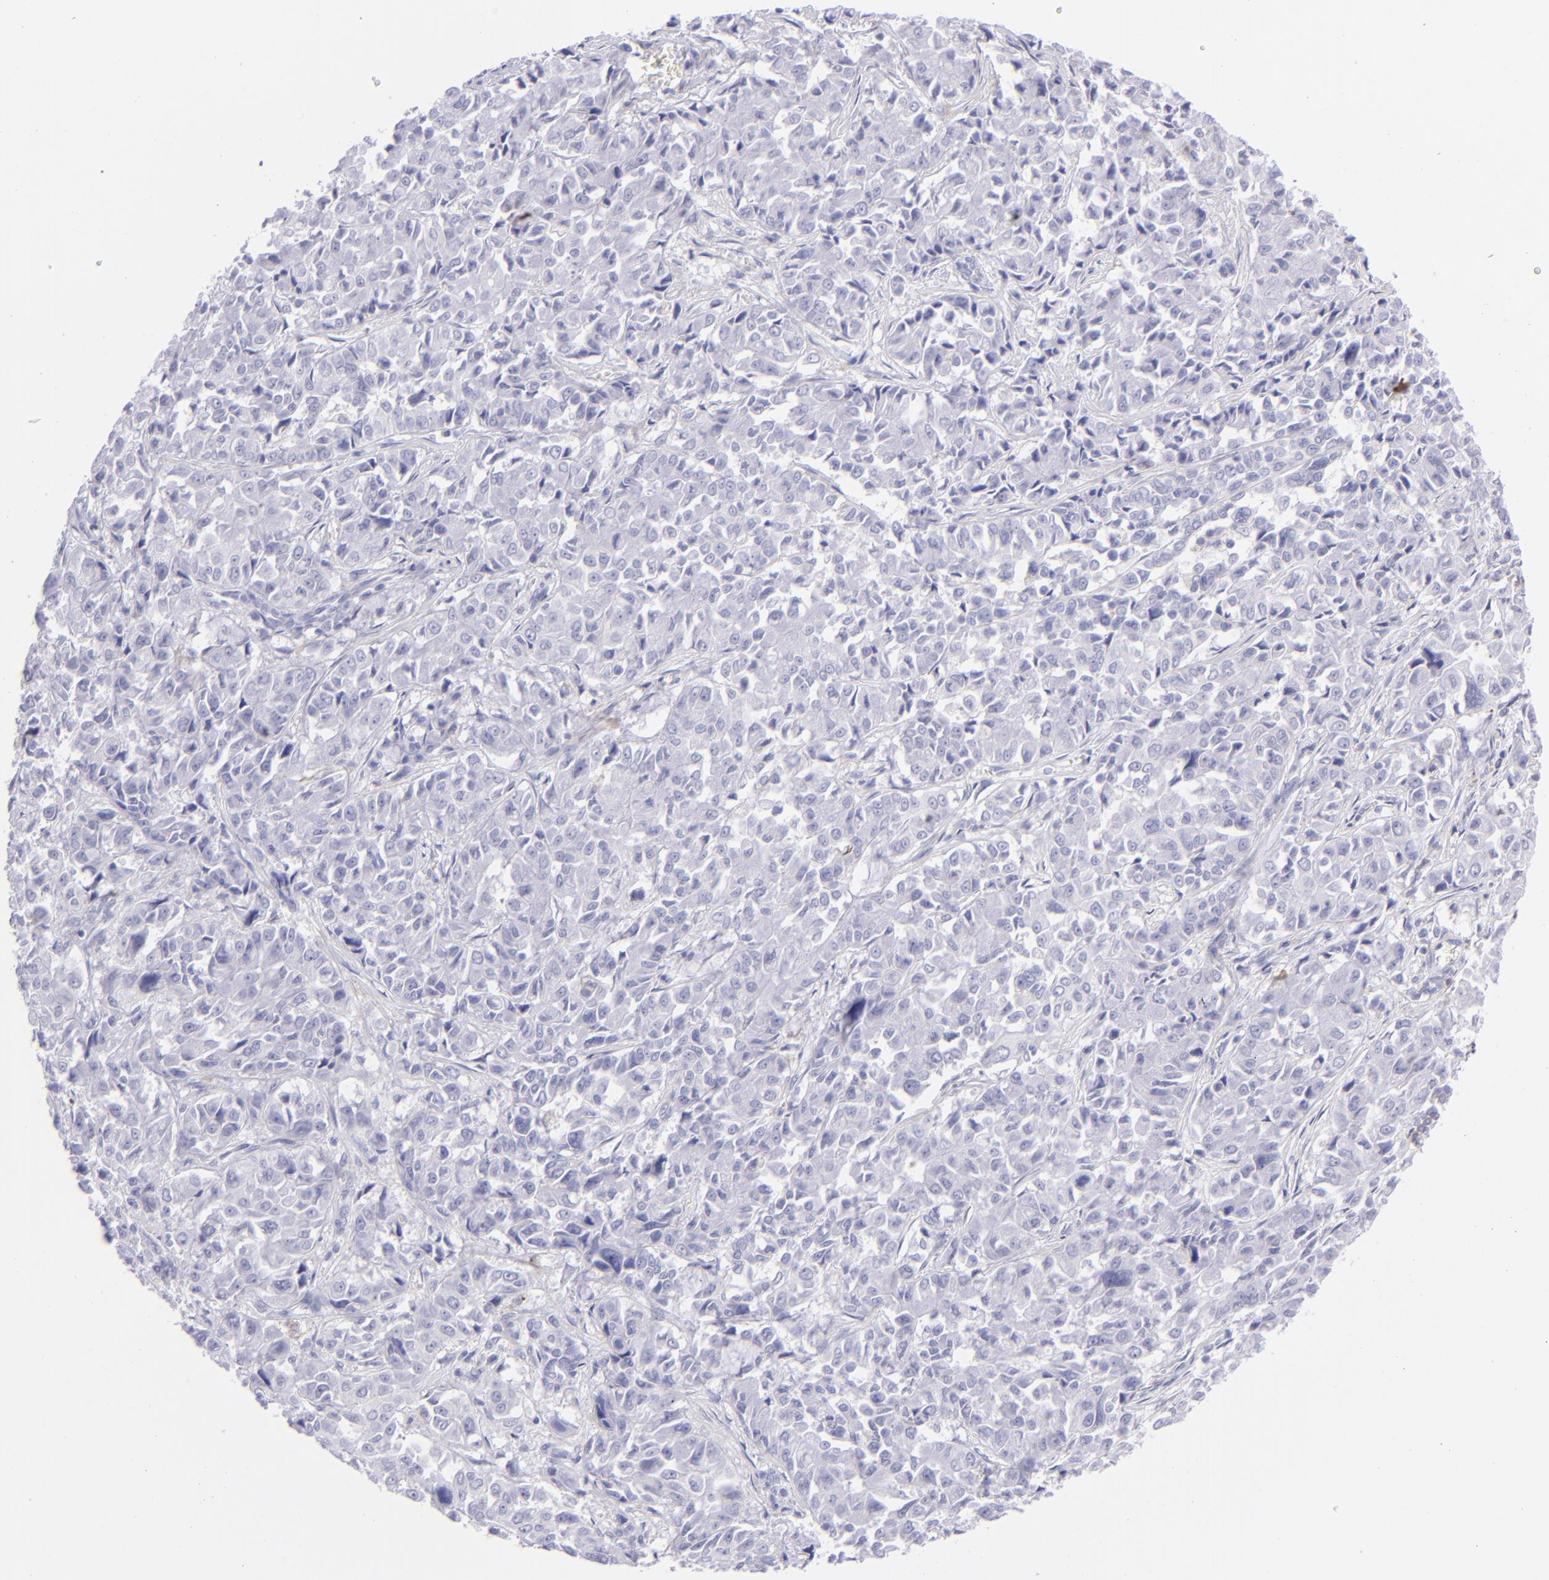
{"staining": {"intensity": "negative", "quantity": "none", "location": "none"}, "tissue": "pancreatic cancer", "cell_type": "Tumor cells", "image_type": "cancer", "snomed": [{"axis": "morphology", "description": "Adenocarcinoma, NOS"}, {"axis": "topography", "description": "Pancreas"}], "caption": "Tumor cells are negative for brown protein staining in pancreatic adenocarcinoma.", "gene": "CD72", "patient": {"sex": "female", "age": 52}}